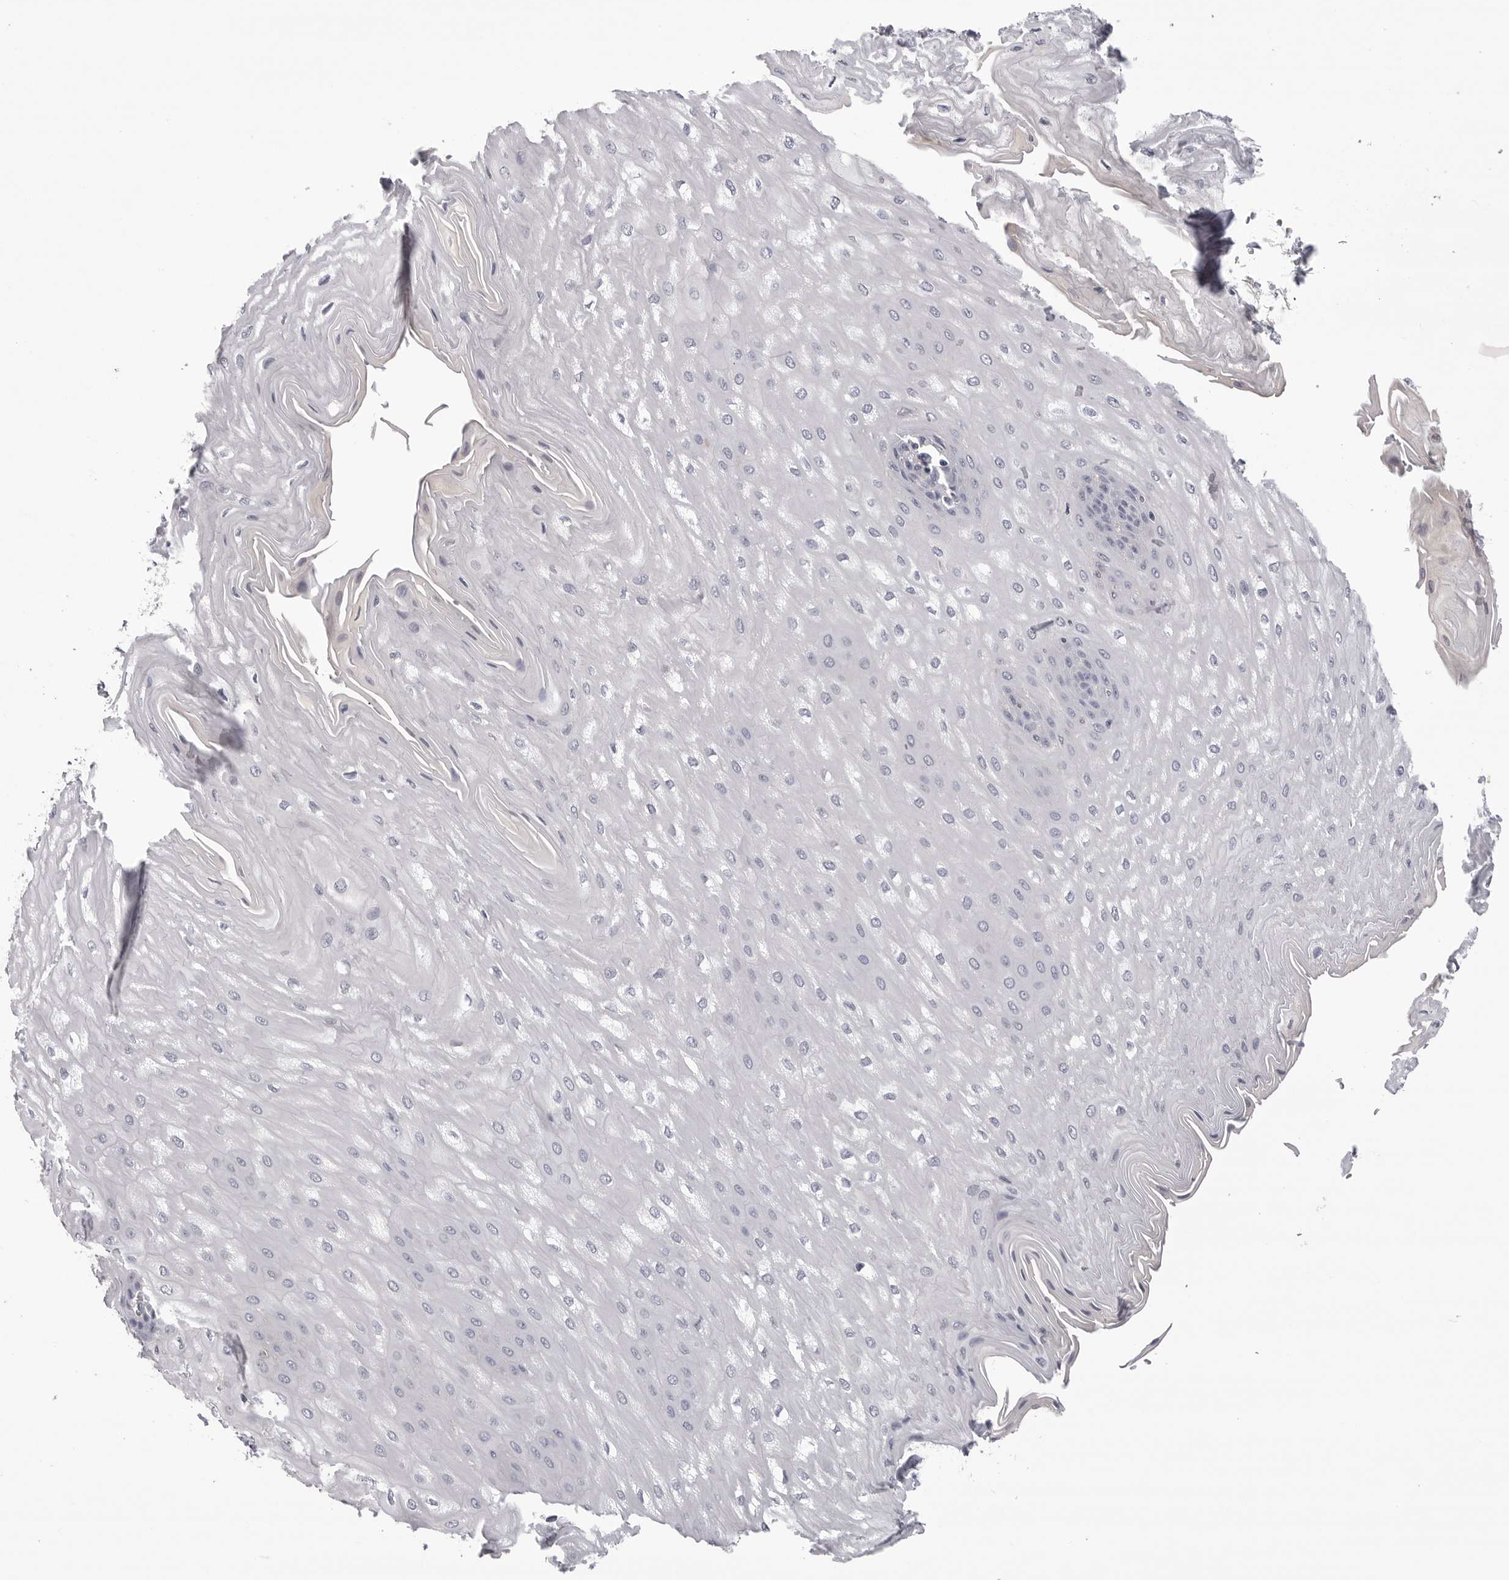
{"staining": {"intensity": "negative", "quantity": "none", "location": "none"}, "tissue": "esophagus", "cell_type": "Squamous epithelial cells", "image_type": "normal", "snomed": [{"axis": "morphology", "description": "Normal tissue, NOS"}, {"axis": "topography", "description": "Esophagus"}], "caption": "The micrograph shows no significant positivity in squamous epithelial cells of esophagus. (DAB immunohistochemistry (IHC), high magnification).", "gene": "DLGAP3", "patient": {"sex": "male", "age": 54}}